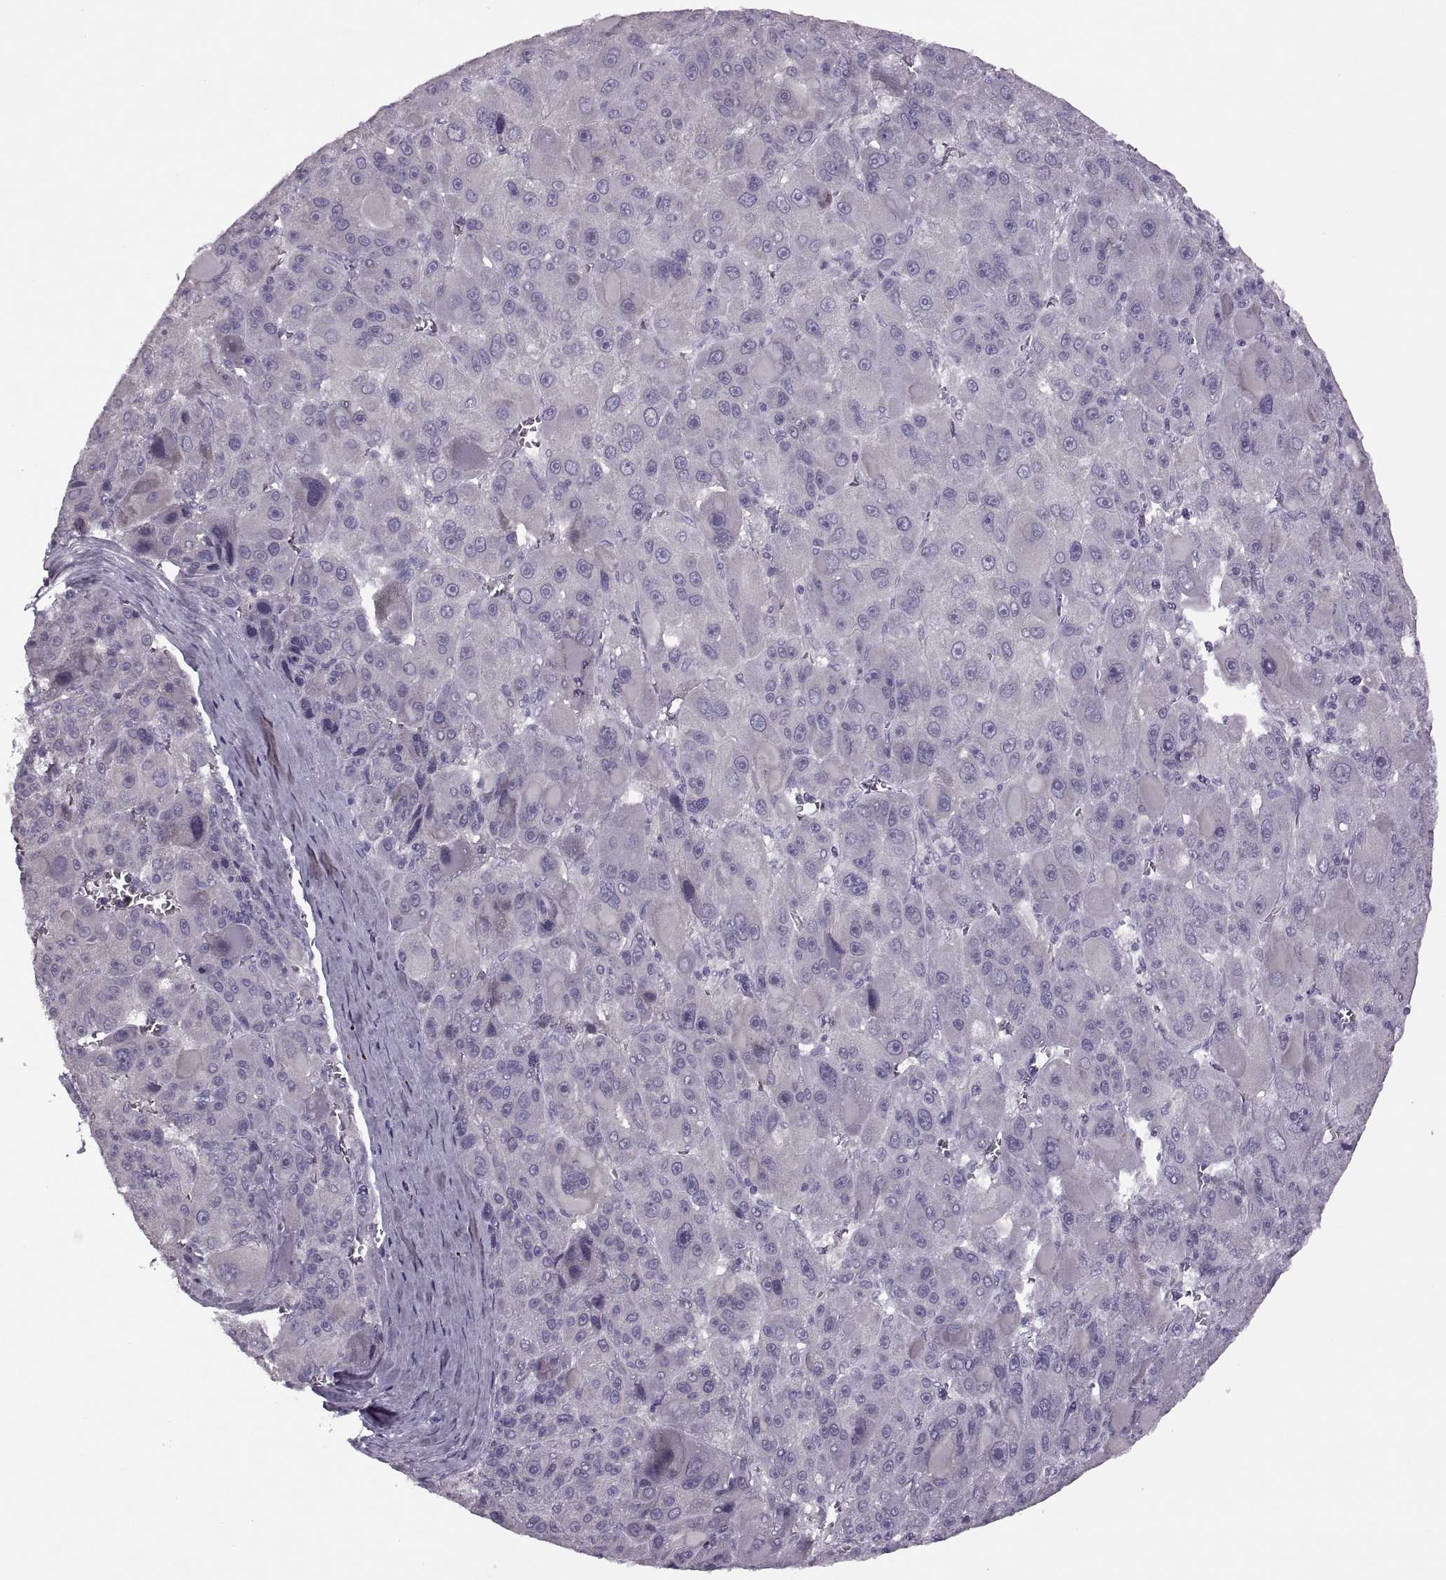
{"staining": {"intensity": "negative", "quantity": "none", "location": "none"}, "tissue": "liver cancer", "cell_type": "Tumor cells", "image_type": "cancer", "snomed": [{"axis": "morphology", "description": "Carcinoma, Hepatocellular, NOS"}, {"axis": "topography", "description": "Liver"}], "caption": "Tumor cells show no significant protein expression in liver cancer.", "gene": "PRSS54", "patient": {"sex": "male", "age": 76}}